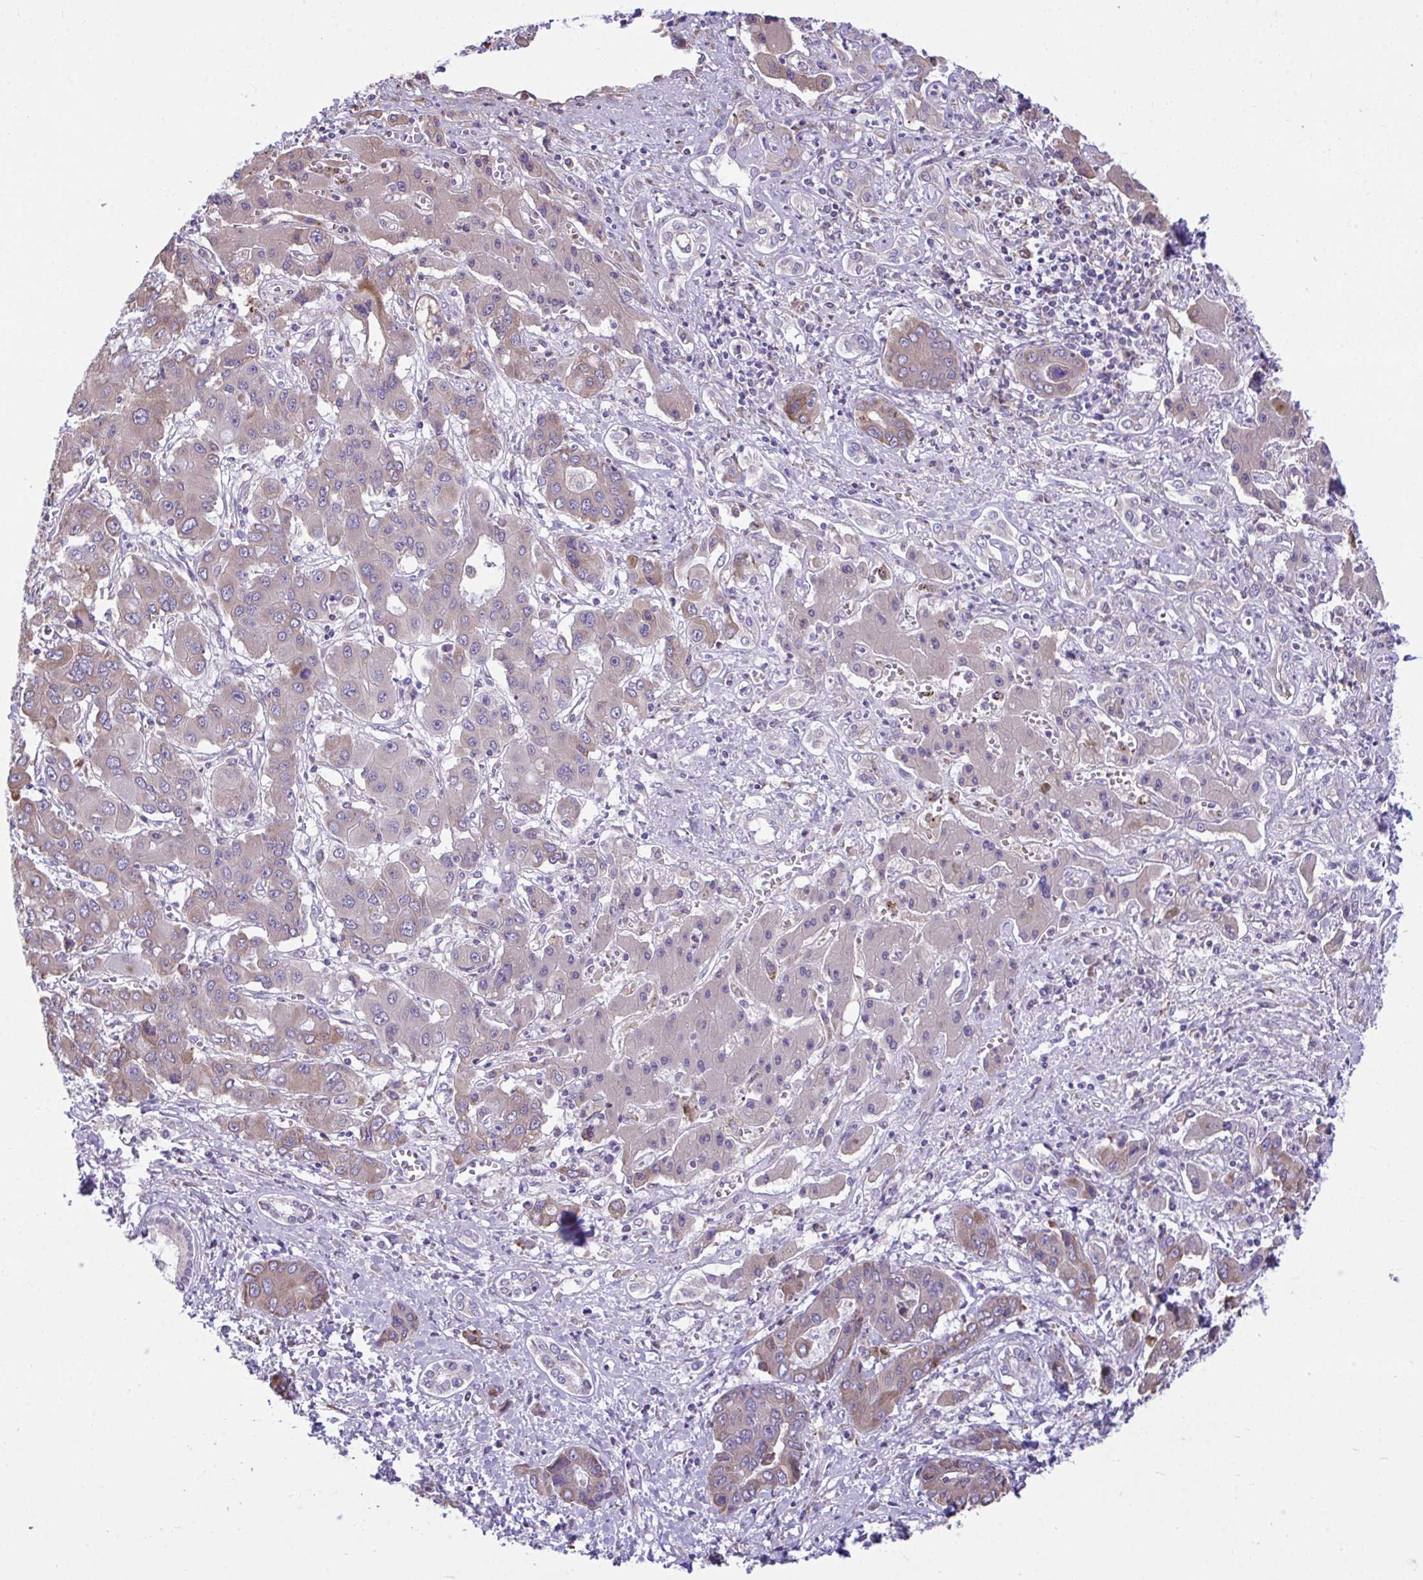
{"staining": {"intensity": "weak", "quantity": "<25%", "location": "cytoplasmic/membranous"}, "tissue": "liver cancer", "cell_type": "Tumor cells", "image_type": "cancer", "snomed": [{"axis": "morphology", "description": "Cholangiocarcinoma"}, {"axis": "topography", "description": "Liver"}], "caption": "Immunohistochemistry (IHC) histopathology image of cholangiocarcinoma (liver) stained for a protein (brown), which reveals no positivity in tumor cells. (DAB (3,3'-diaminobenzidine) IHC with hematoxylin counter stain).", "gene": "PIGK", "patient": {"sex": "male", "age": 67}}